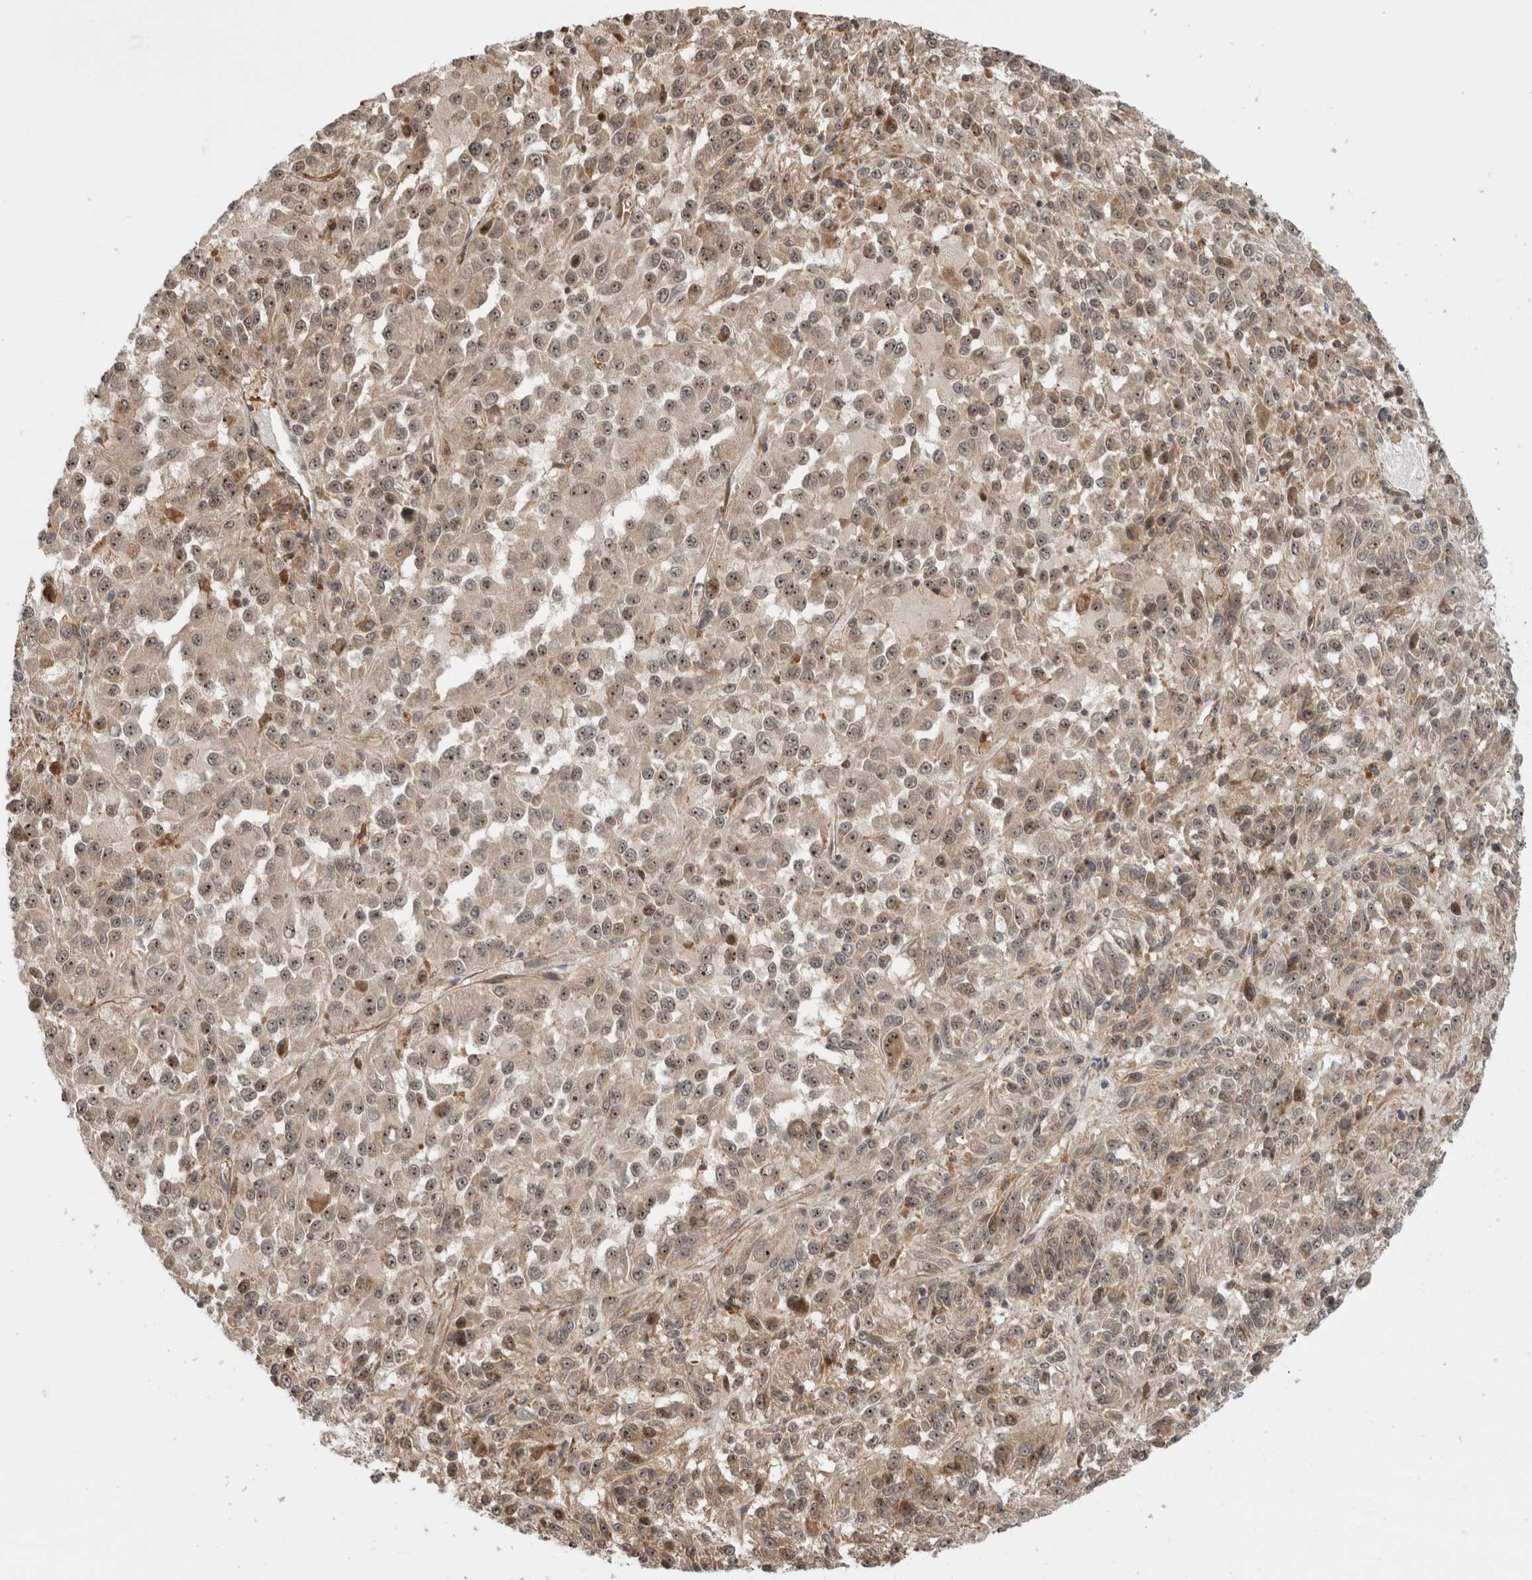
{"staining": {"intensity": "moderate", "quantity": ">75%", "location": "nuclear"}, "tissue": "melanoma", "cell_type": "Tumor cells", "image_type": "cancer", "snomed": [{"axis": "morphology", "description": "Malignant melanoma, Metastatic site"}, {"axis": "topography", "description": "Lung"}], "caption": "A brown stain labels moderate nuclear expression of a protein in human melanoma tumor cells. The protein of interest is shown in brown color, while the nuclei are stained blue.", "gene": "WASF2", "patient": {"sex": "male", "age": 64}}